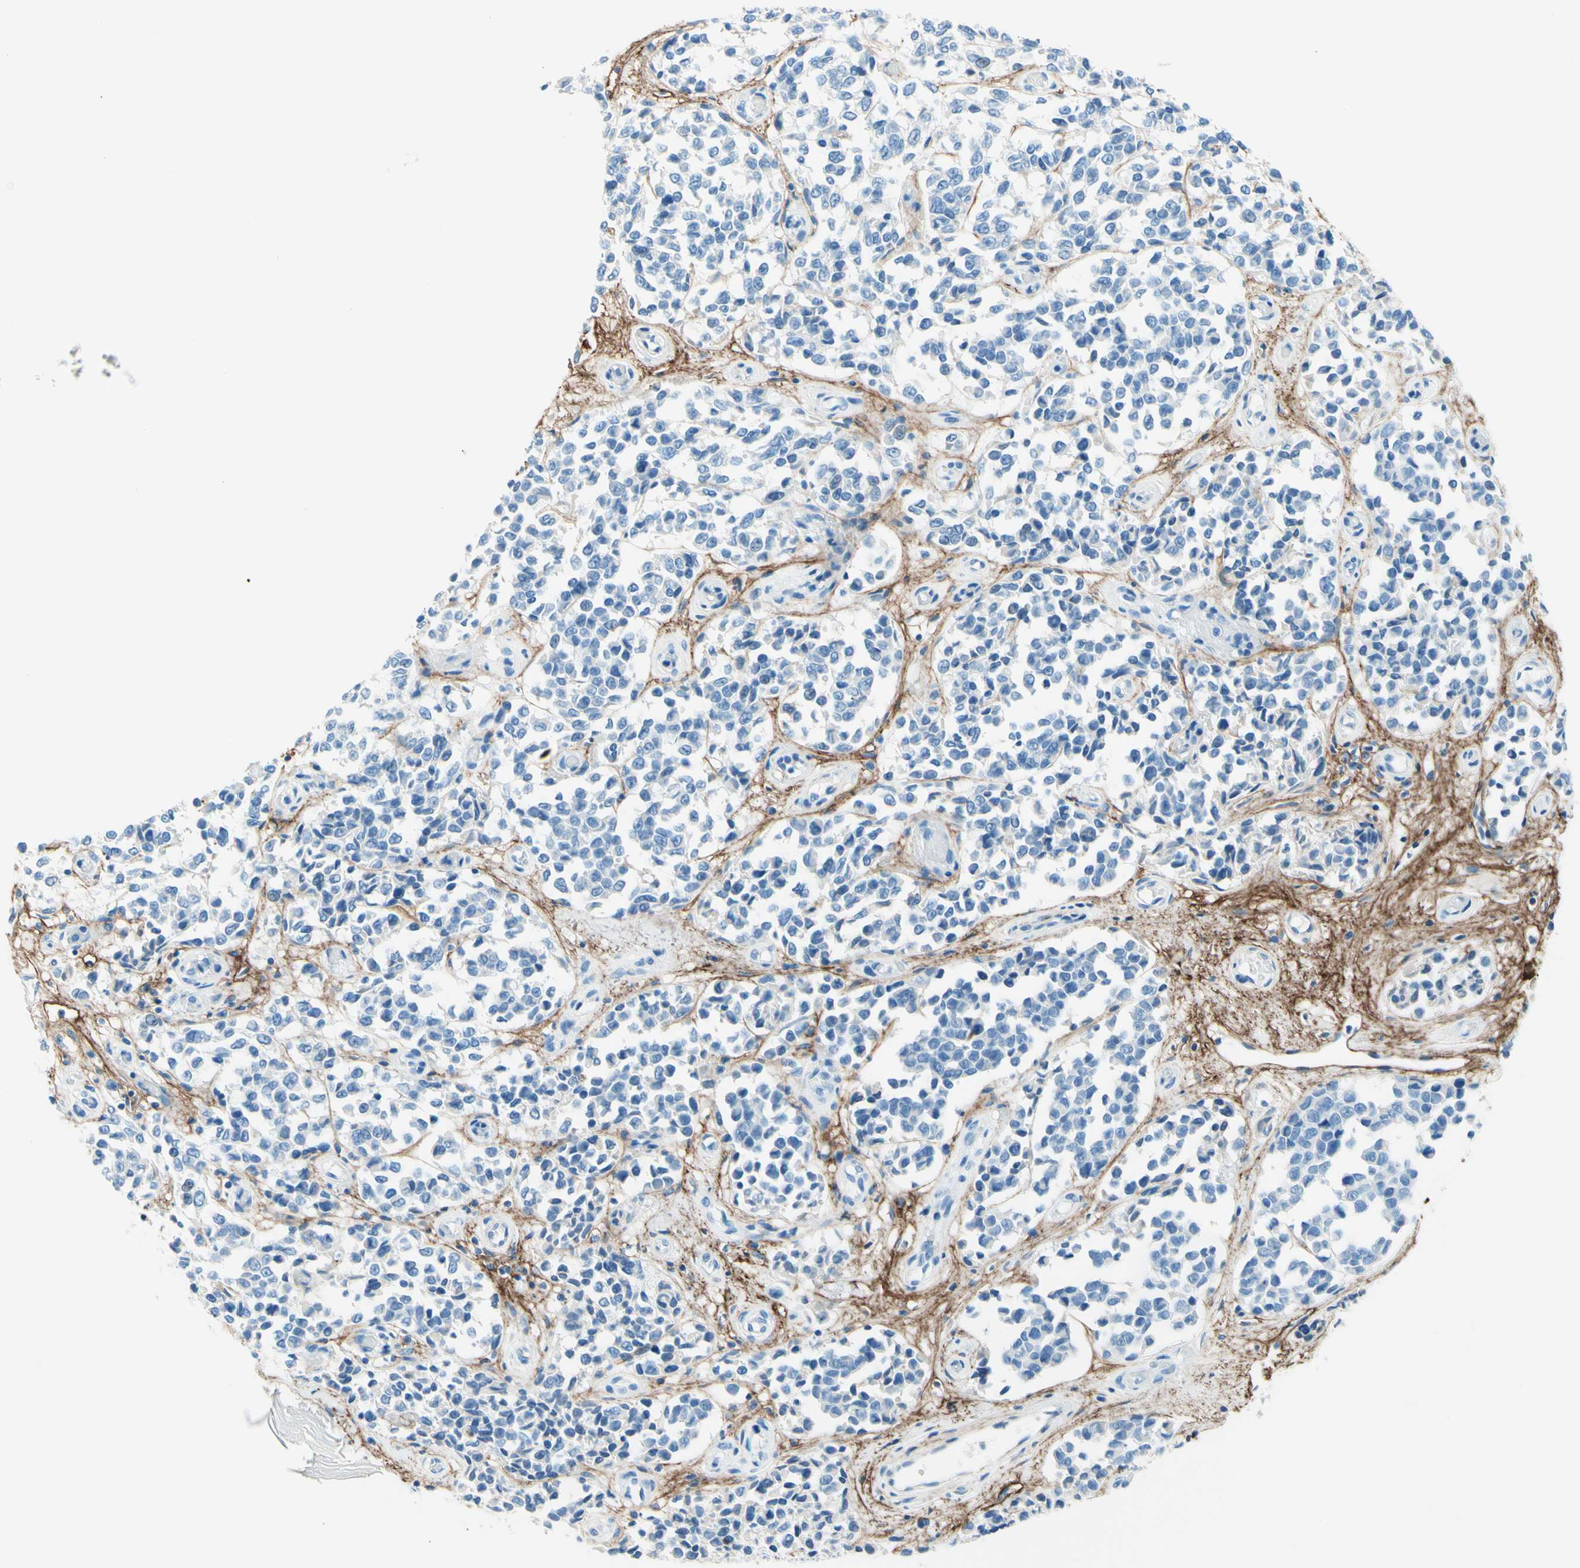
{"staining": {"intensity": "negative", "quantity": "none", "location": "none"}, "tissue": "melanoma", "cell_type": "Tumor cells", "image_type": "cancer", "snomed": [{"axis": "morphology", "description": "Malignant melanoma, NOS"}, {"axis": "topography", "description": "Skin"}], "caption": "The photomicrograph displays no significant staining in tumor cells of melanoma.", "gene": "MFAP5", "patient": {"sex": "female", "age": 64}}